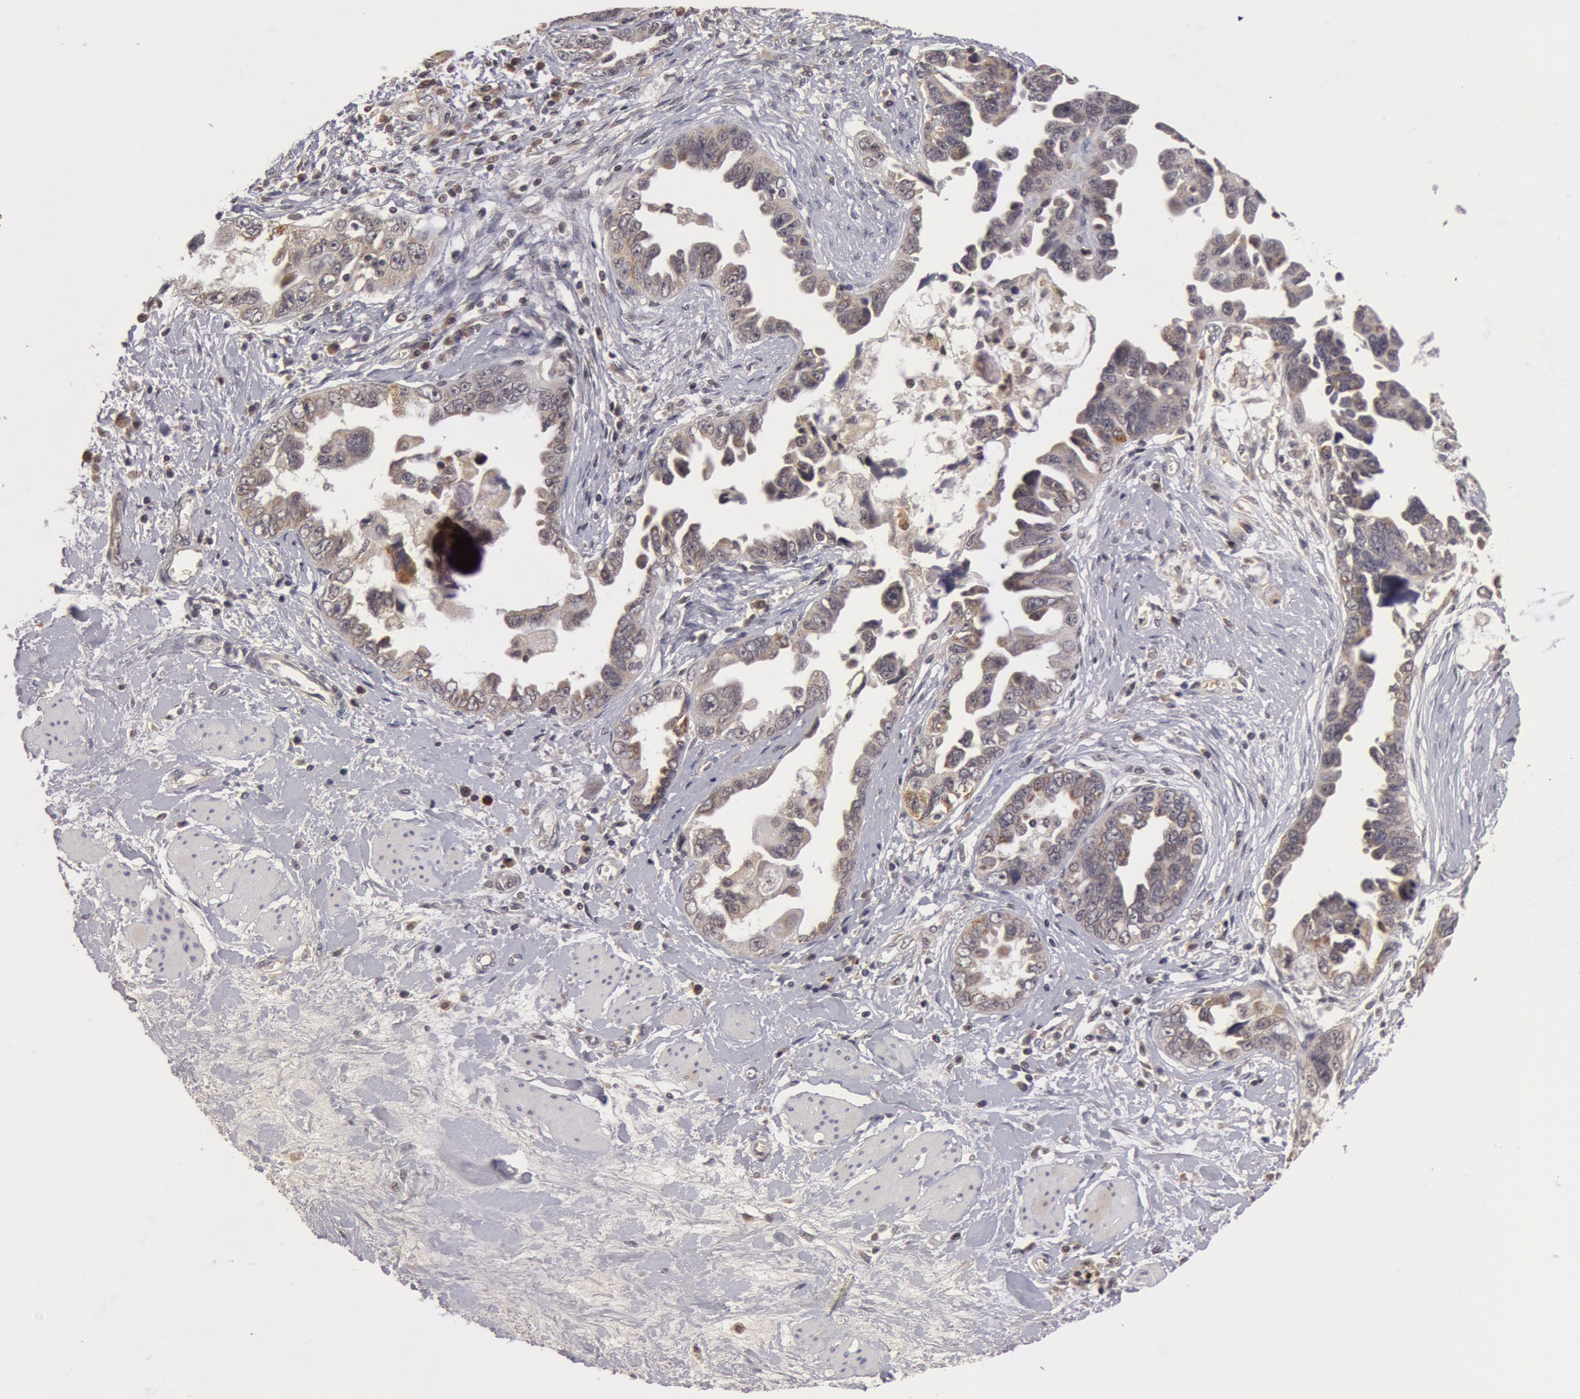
{"staining": {"intensity": "weak", "quantity": "<25%", "location": "cytoplasmic/membranous"}, "tissue": "ovarian cancer", "cell_type": "Tumor cells", "image_type": "cancer", "snomed": [{"axis": "morphology", "description": "Cystadenocarcinoma, serous, NOS"}, {"axis": "topography", "description": "Ovary"}], "caption": "This is an immunohistochemistry (IHC) histopathology image of human ovarian serous cystadenocarcinoma. There is no positivity in tumor cells.", "gene": "SYTL4", "patient": {"sex": "female", "age": 63}}